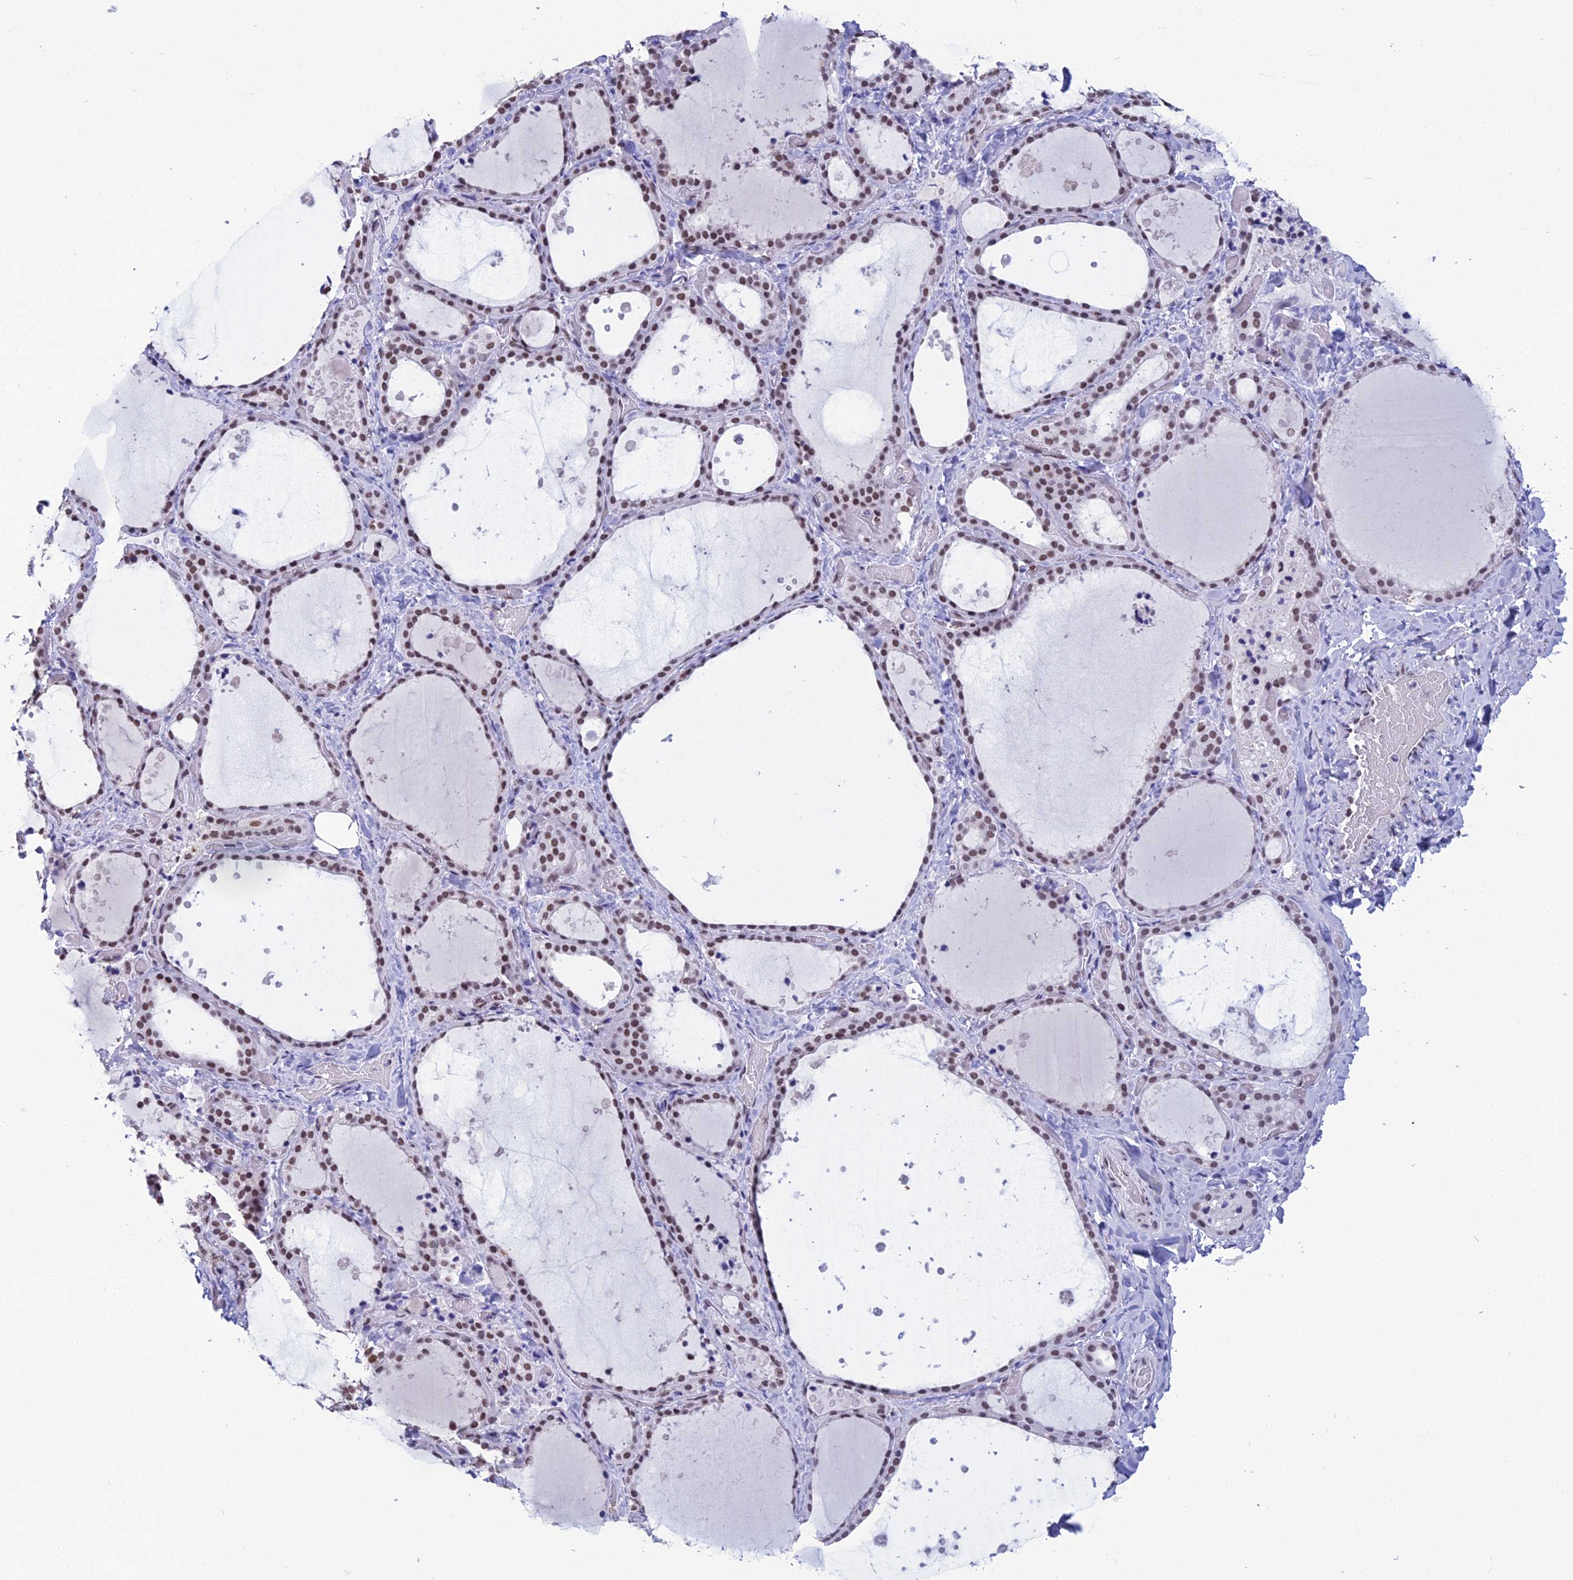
{"staining": {"intensity": "moderate", "quantity": ">75%", "location": "nuclear"}, "tissue": "thyroid gland", "cell_type": "Glandular cells", "image_type": "normal", "snomed": [{"axis": "morphology", "description": "Normal tissue, NOS"}, {"axis": "topography", "description": "Thyroid gland"}], "caption": "An immunohistochemistry photomicrograph of normal tissue is shown. Protein staining in brown shows moderate nuclear positivity in thyroid gland within glandular cells.", "gene": "PRAMEF12", "patient": {"sex": "female", "age": 44}}